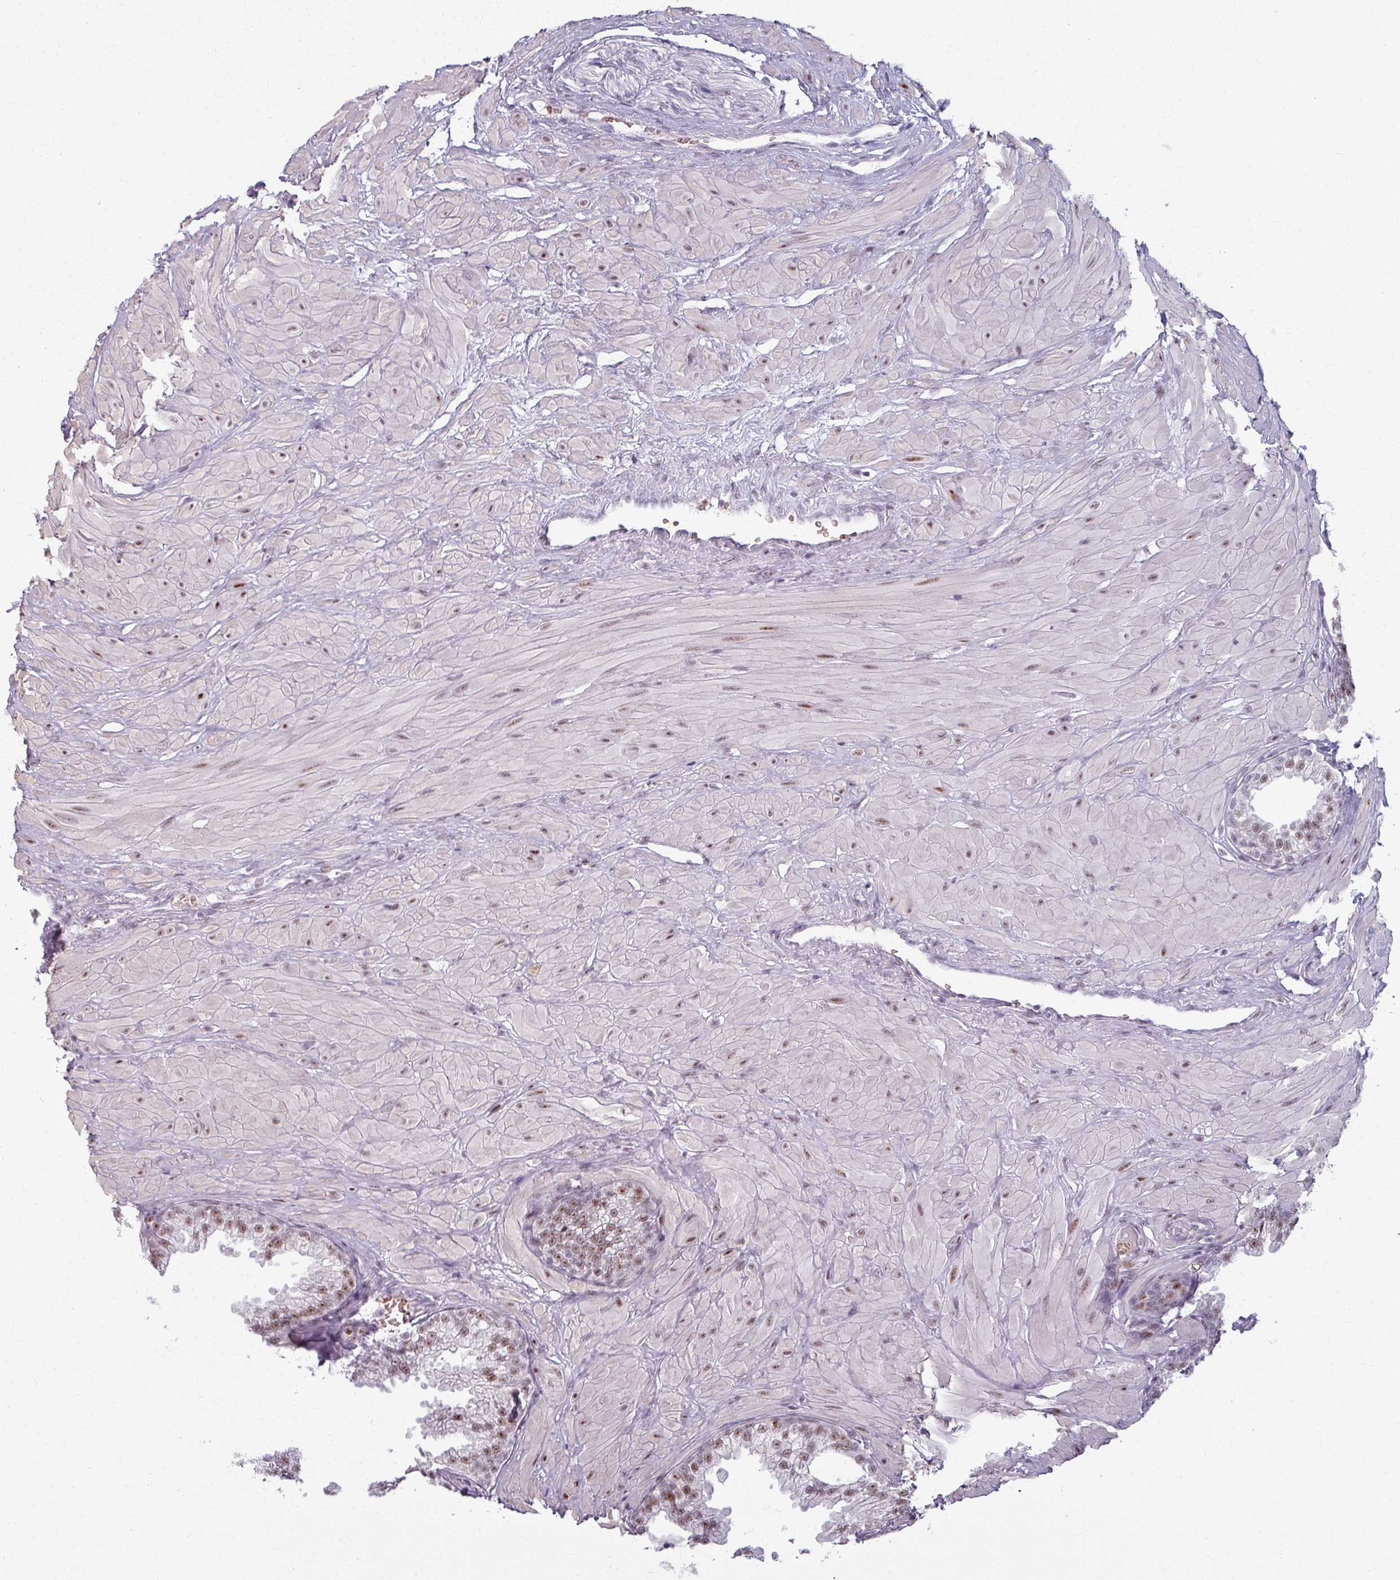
{"staining": {"intensity": "moderate", "quantity": ">75%", "location": "nuclear"}, "tissue": "prostate", "cell_type": "Glandular cells", "image_type": "normal", "snomed": [{"axis": "morphology", "description": "Normal tissue, NOS"}, {"axis": "topography", "description": "Prostate"}, {"axis": "topography", "description": "Peripheral nerve tissue"}], "caption": "This is an image of immunohistochemistry (IHC) staining of benign prostate, which shows moderate expression in the nuclear of glandular cells.", "gene": "NCOR1", "patient": {"sex": "male", "age": 55}}